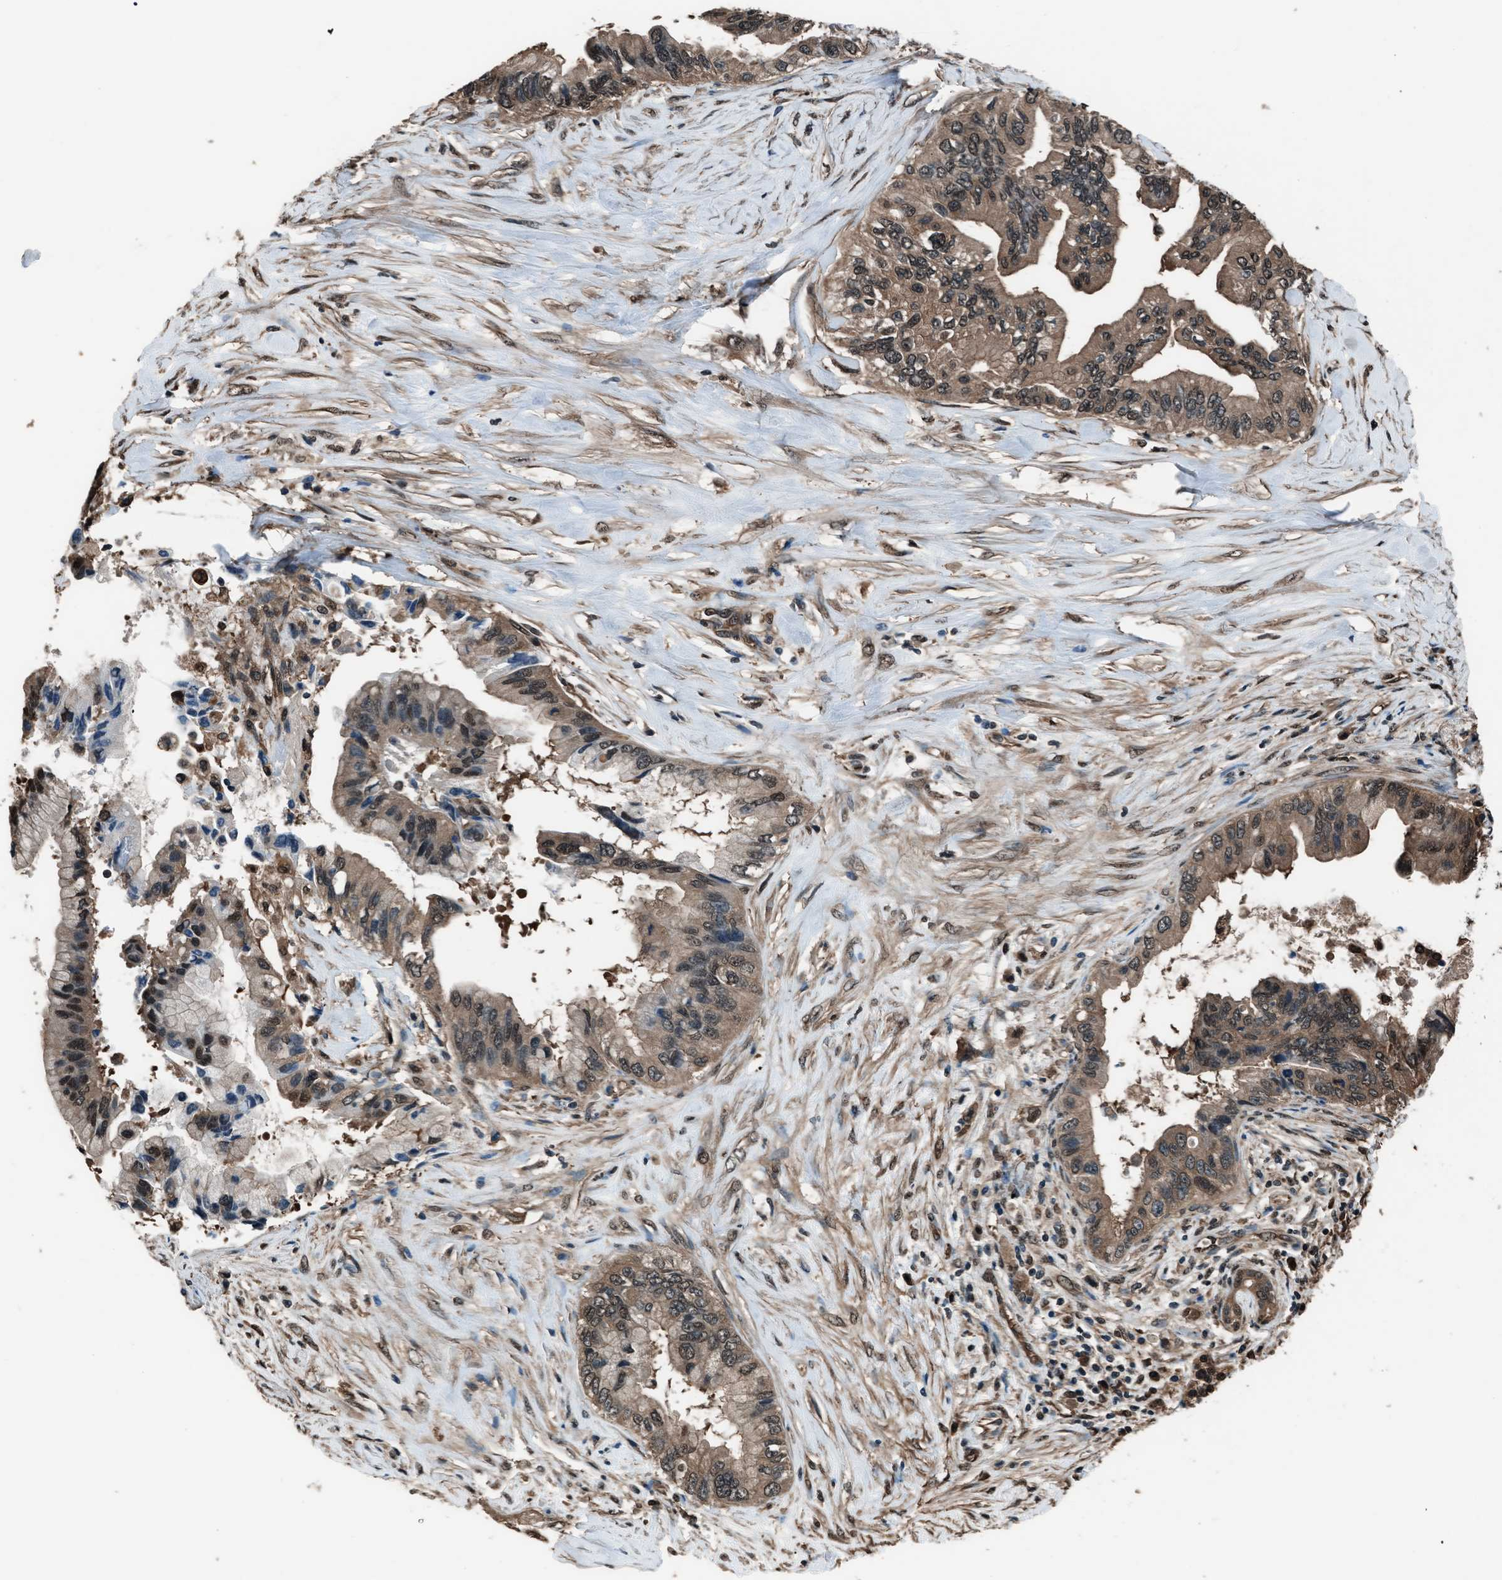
{"staining": {"intensity": "moderate", "quantity": ">75%", "location": "cytoplasmic/membranous,nuclear"}, "tissue": "pancreatic cancer", "cell_type": "Tumor cells", "image_type": "cancer", "snomed": [{"axis": "morphology", "description": "Adenocarcinoma, NOS"}, {"axis": "topography", "description": "Pancreas"}], "caption": "Approximately >75% of tumor cells in pancreatic adenocarcinoma show moderate cytoplasmic/membranous and nuclear protein expression as visualized by brown immunohistochemical staining.", "gene": "YWHAG", "patient": {"sex": "female", "age": 73}}